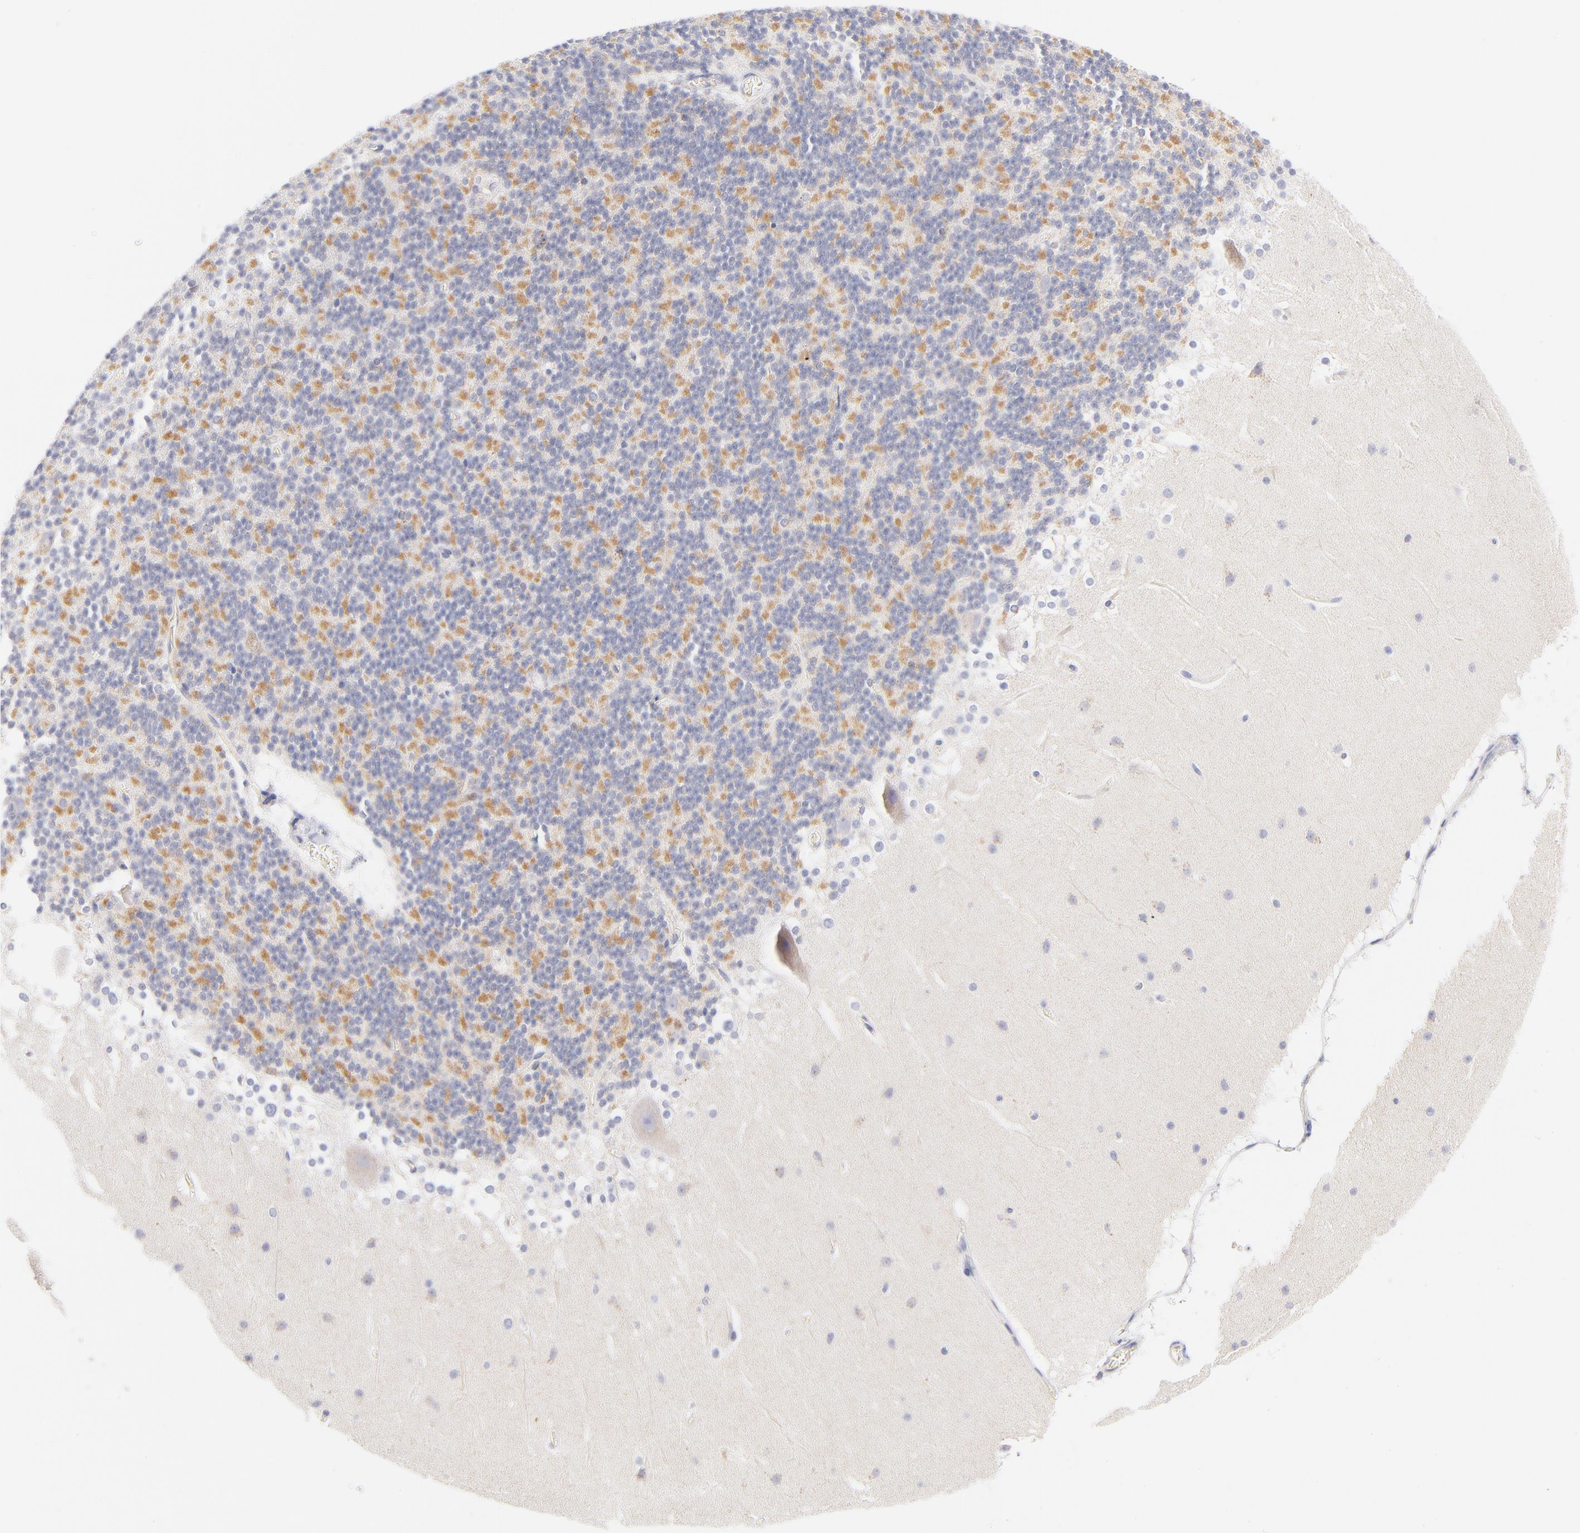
{"staining": {"intensity": "weak", "quantity": ">75%", "location": "cytoplasmic/membranous"}, "tissue": "cerebellum", "cell_type": "Cells in granular layer", "image_type": "normal", "snomed": [{"axis": "morphology", "description": "Normal tissue, NOS"}, {"axis": "topography", "description": "Cerebellum"}], "caption": "Brown immunohistochemical staining in unremarkable human cerebellum shows weak cytoplasmic/membranous expression in approximately >75% of cells in granular layer.", "gene": "AIFM1", "patient": {"sex": "female", "age": 19}}